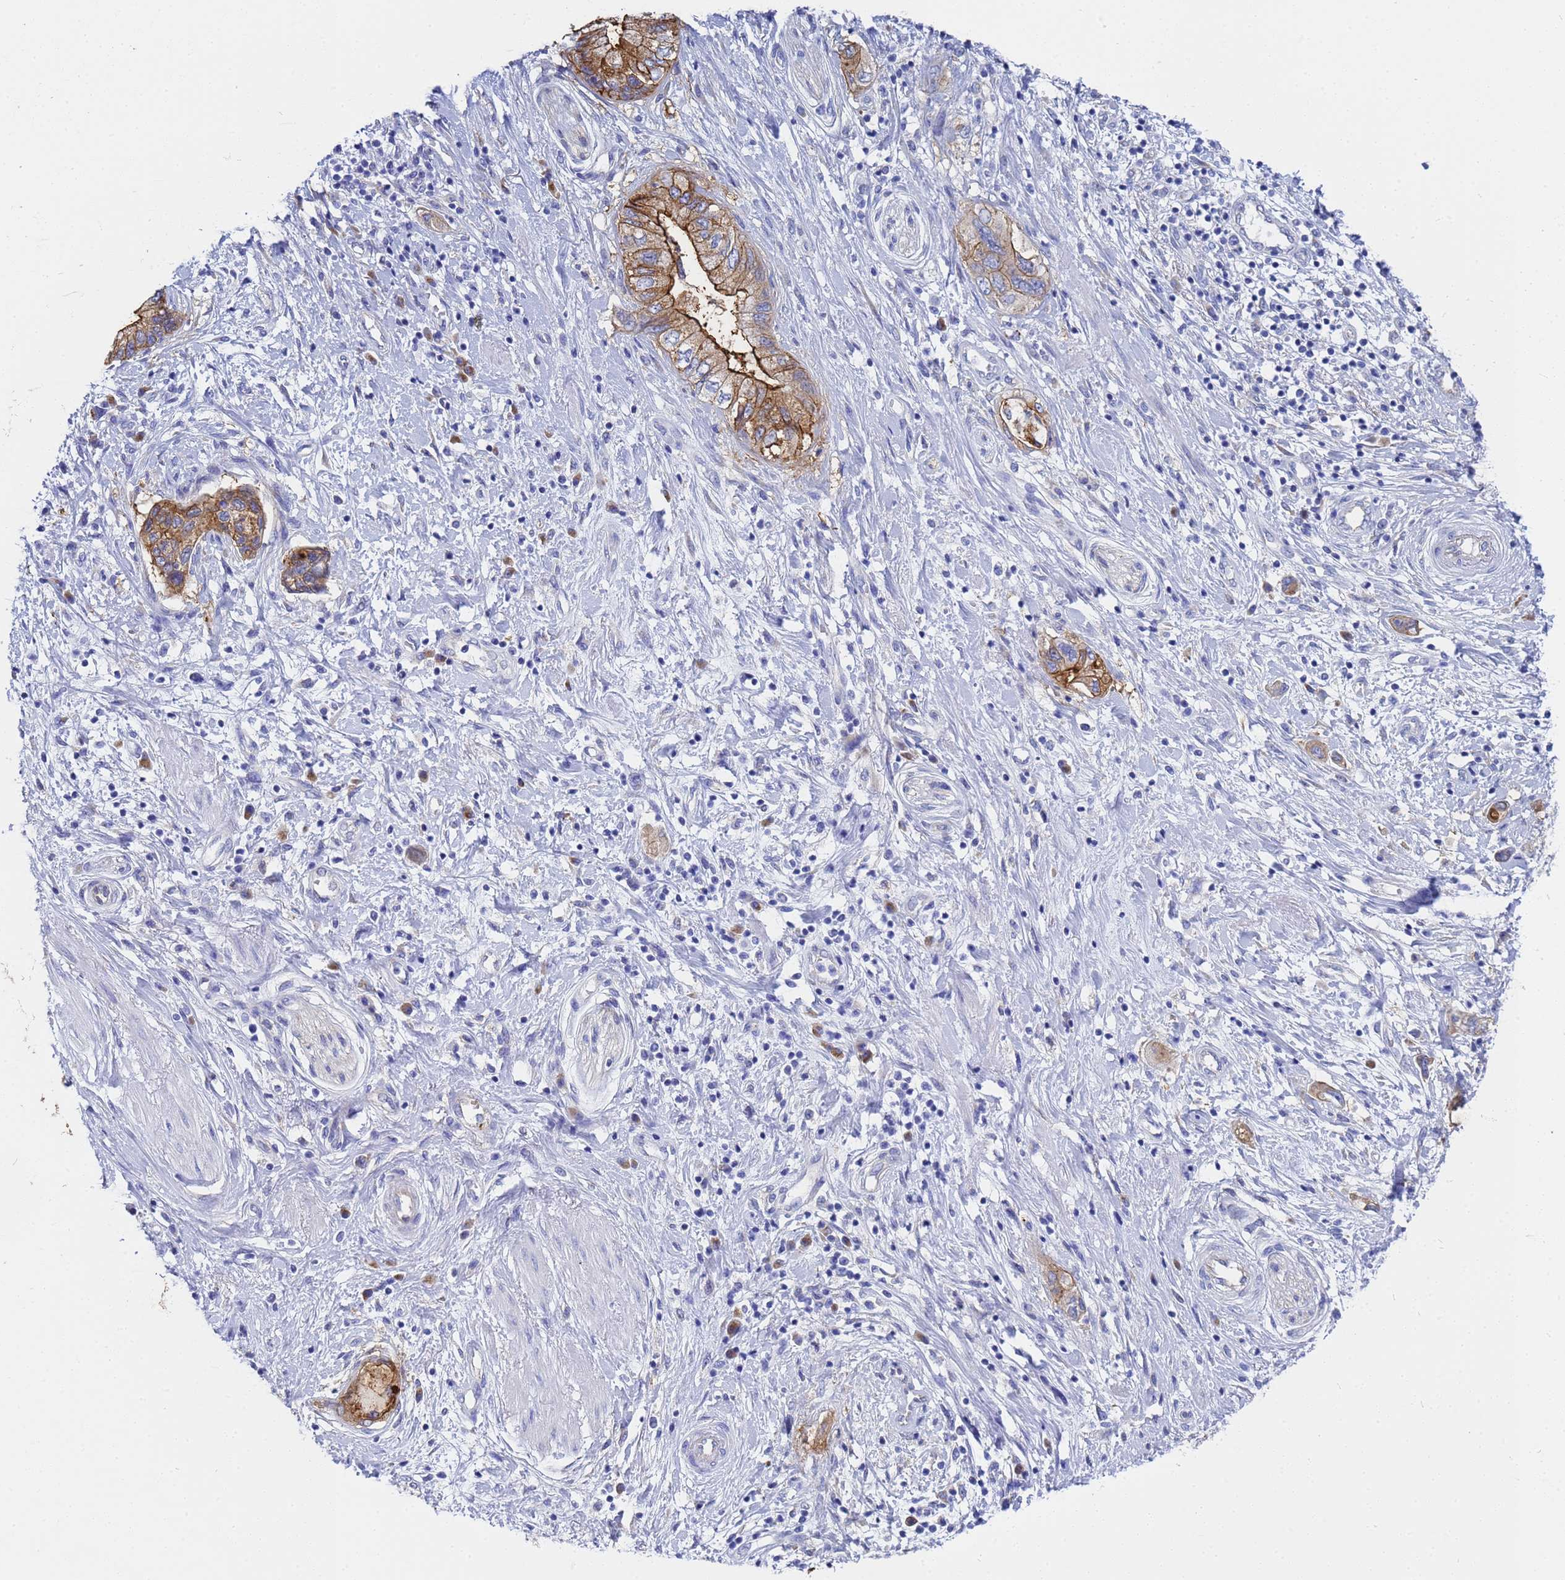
{"staining": {"intensity": "strong", "quantity": ">75%", "location": "cytoplasmic/membranous"}, "tissue": "pancreatic cancer", "cell_type": "Tumor cells", "image_type": "cancer", "snomed": [{"axis": "morphology", "description": "Adenocarcinoma, NOS"}, {"axis": "topography", "description": "Pancreas"}], "caption": "Immunohistochemistry (DAB (3,3'-diaminobenzidine)) staining of adenocarcinoma (pancreatic) demonstrates strong cytoplasmic/membranous protein expression in approximately >75% of tumor cells. Nuclei are stained in blue.", "gene": "TM4SF4", "patient": {"sex": "female", "age": 73}}